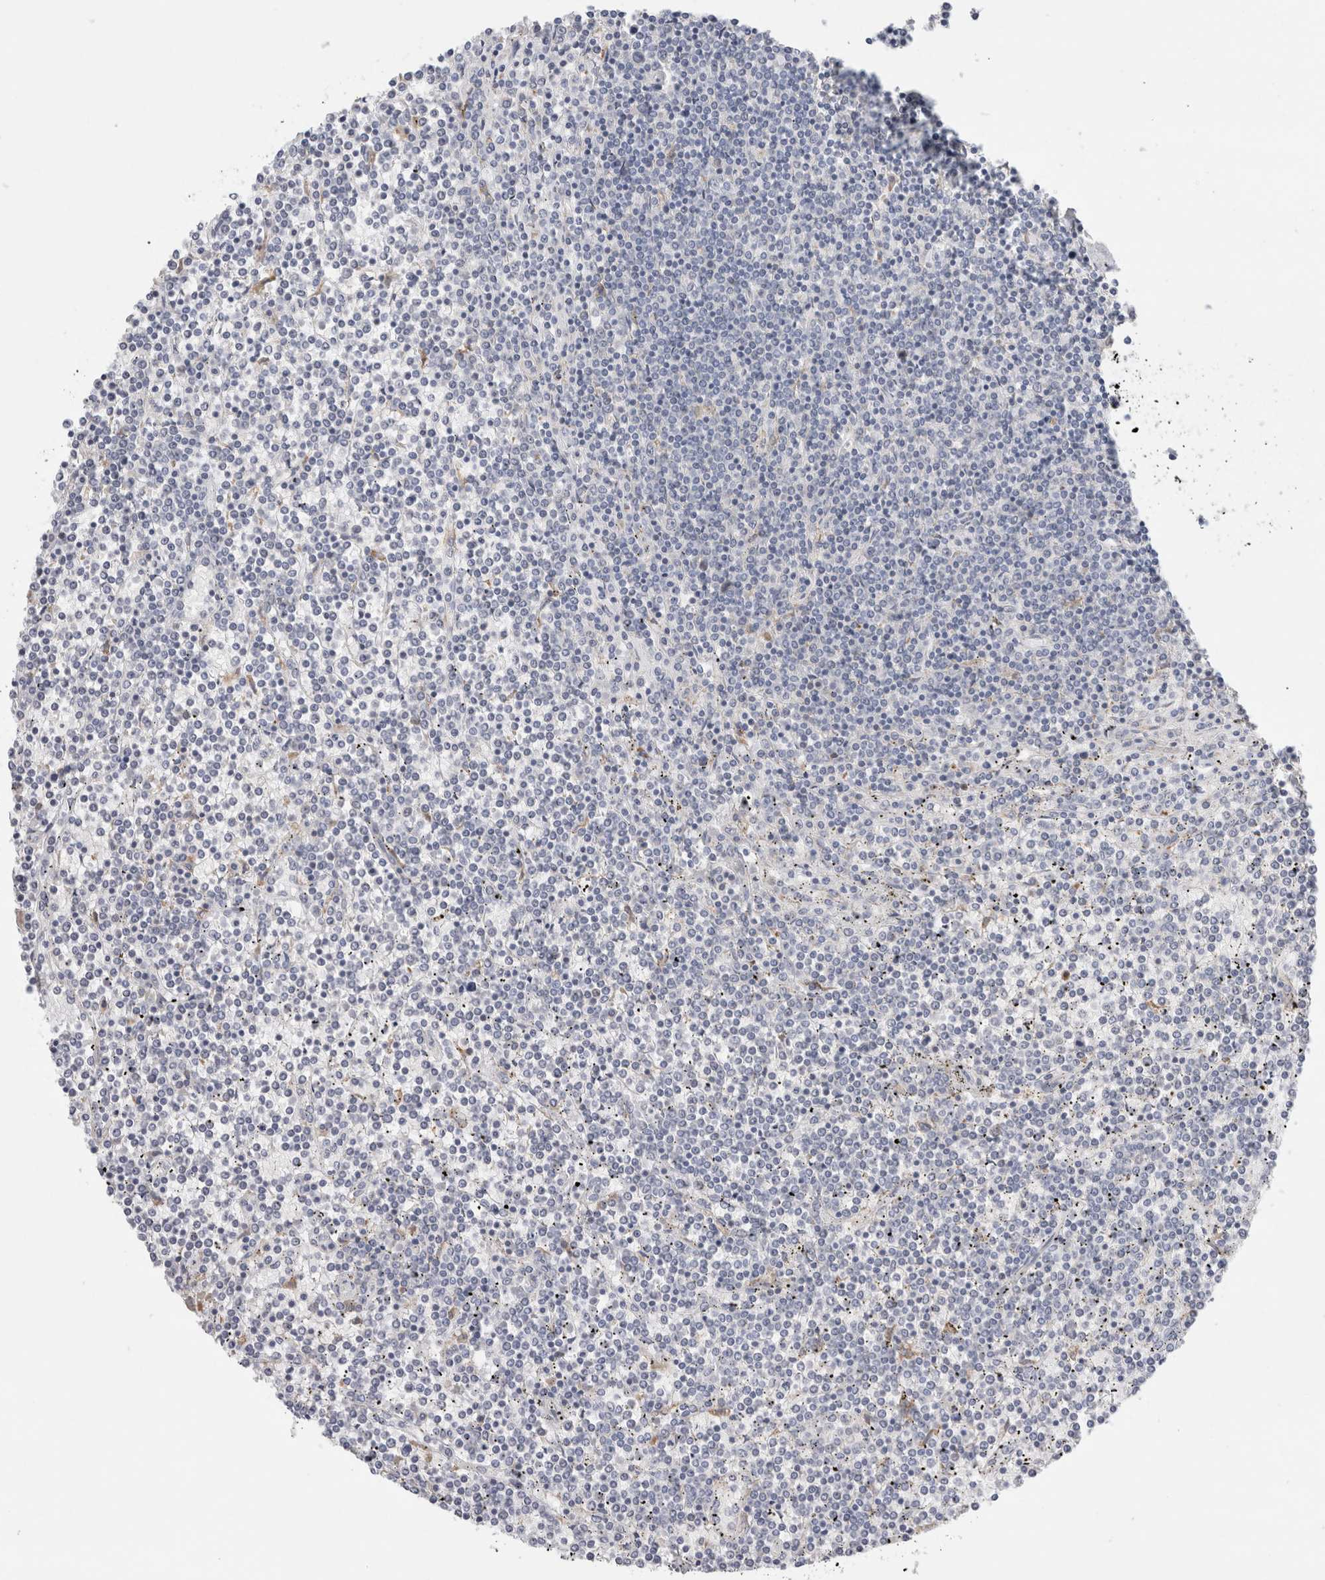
{"staining": {"intensity": "negative", "quantity": "none", "location": "none"}, "tissue": "lymphoma", "cell_type": "Tumor cells", "image_type": "cancer", "snomed": [{"axis": "morphology", "description": "Malignant lymphoma, non-Hodgkin's type, Low grade"}, {"axis": "topography", "description": "Spleen"}], "caption": "An immunohistochemistry micrograph of malignant lymphoma, non-Hodgkin's type (low-grade) is shown. There is no staining in tumor cells of malignant lymphoma, non-Hodgkin's type (low-grade).", "gene": "CSK", "patient": {"sex": "female", "age": 19}}